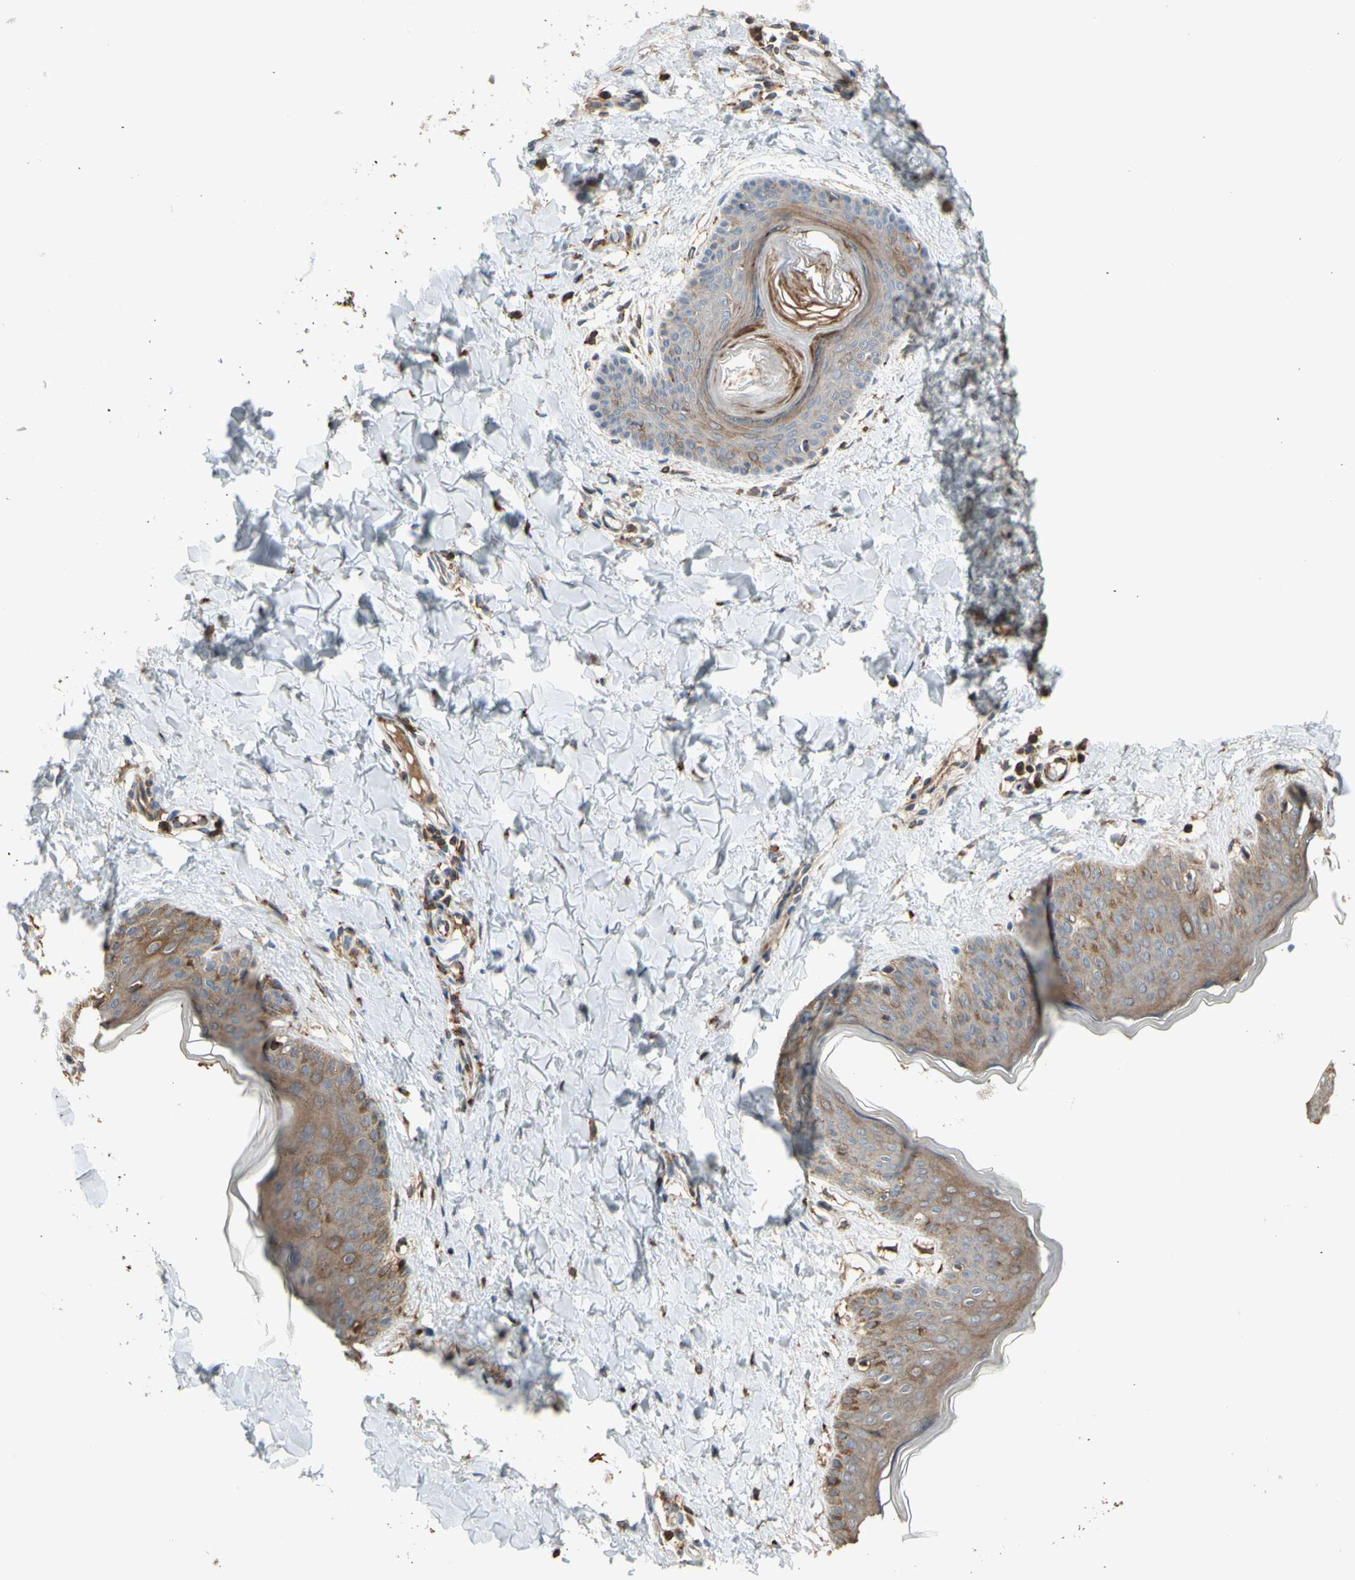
{"staining": {"intensity": "weak", "quantity": ">75%", "location": "cytoplasmic/membranous"}, "tissue": "skin", "cell_type": "Fibroblasts", "image_type": "normal", "snomed": [{"axis": "morphology", "description": "Normal tissue, NOS"}, {"axis": "topography", "description": "Skin"}], "caption": "Skin stained with DAB (3,3'-diaminobenzidine) immunohistochemistry (IHC) demonstrates low levels of weak cytoplasmic/membranous staining in about >75% of fibroblasts. (brown staining indicates protein expression, while blue staining denotes nuclei).", "gene": "GALNT5", "patient": {"sex": "female", "age": 4}}